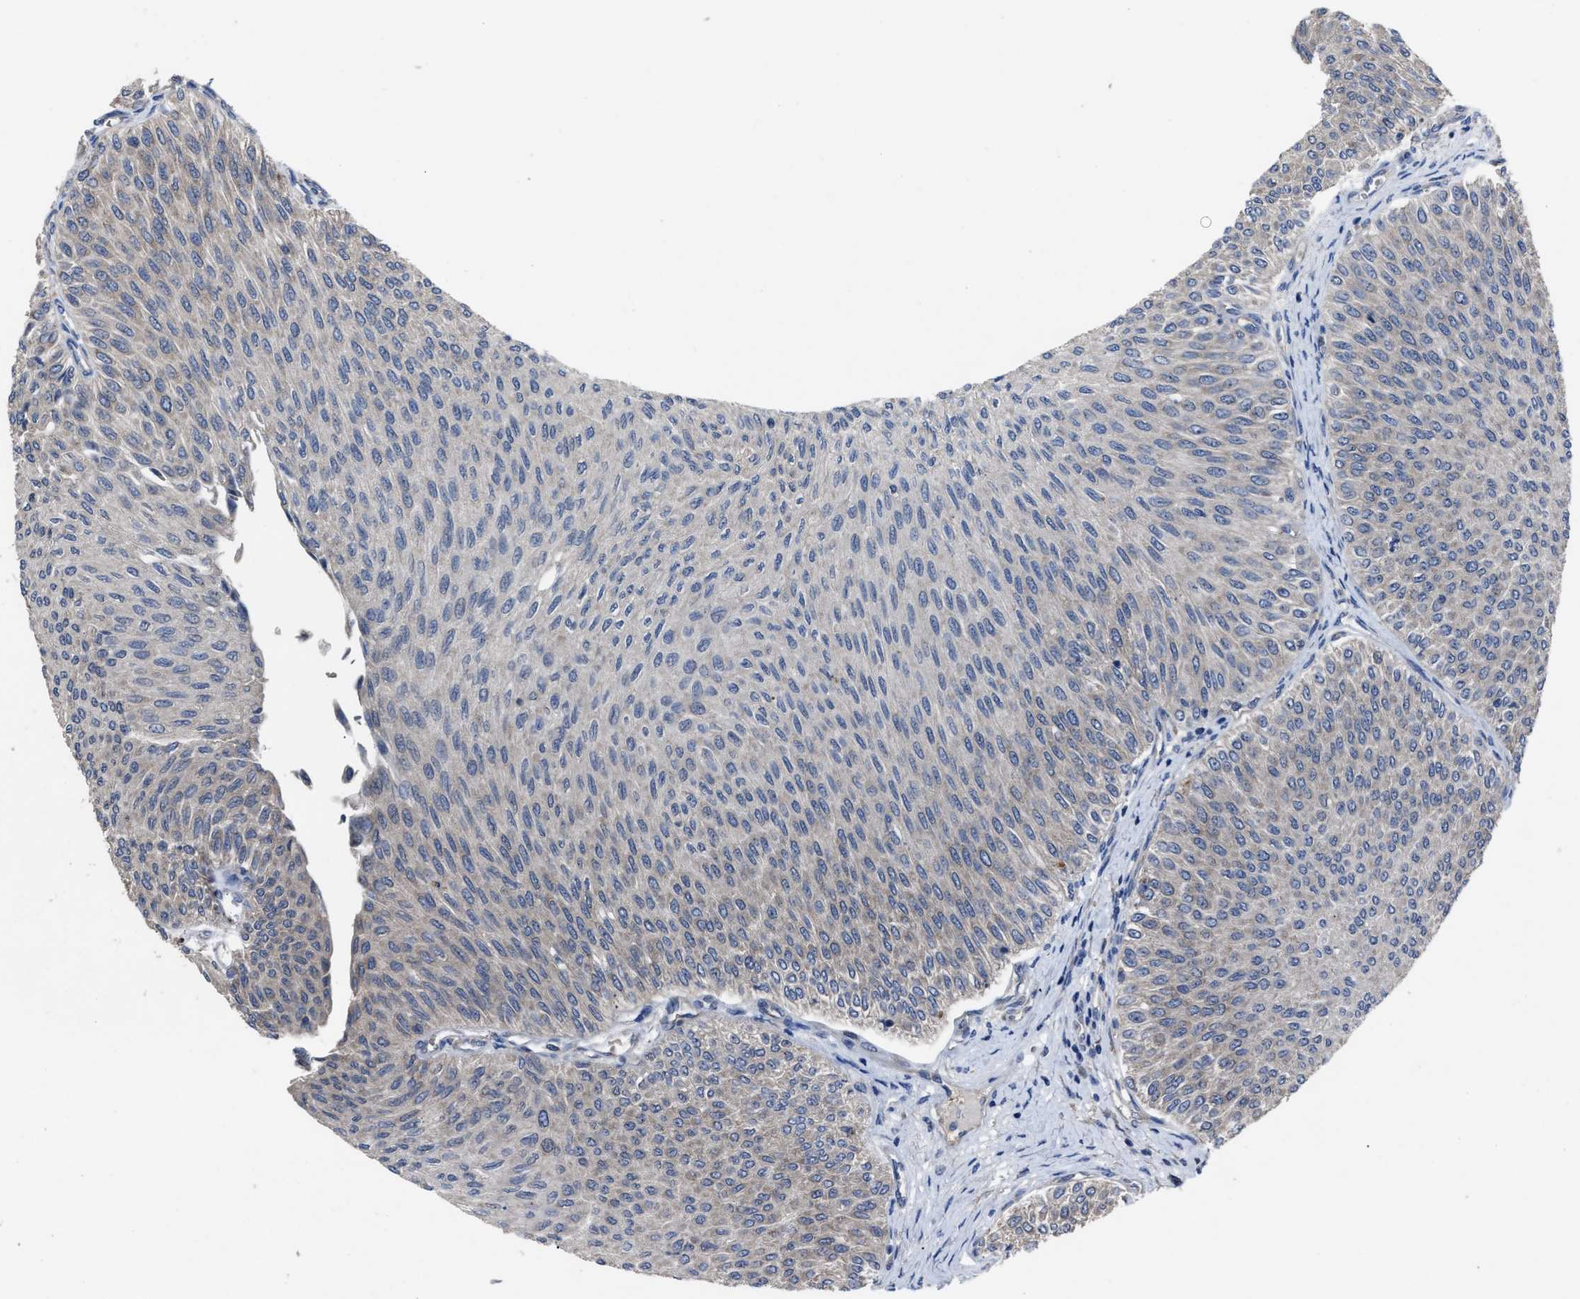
{"staining": {"intensity": "weak", "quantity": "25%-75%", "location": "cytoplasmic/membranous"}, "tissue": "urothelial cancer", "cell_type": "Tumor cells", "image_type": "cancer", "snomed": [{"axis": "morphology", "description": "Urothelial carcinoma, Low grade"}, {"axis": "topography", "description": "Urinary bladder"}], "caption": "A histopathology image of low-grade urothelial carcinoma stained for a protein displays weak cytoplasmic/membranous brown staining in tumor cells. Nuclei are stained in blue.", "gene": "UPF1", "patient": {"sex": "male", "age": 78}}